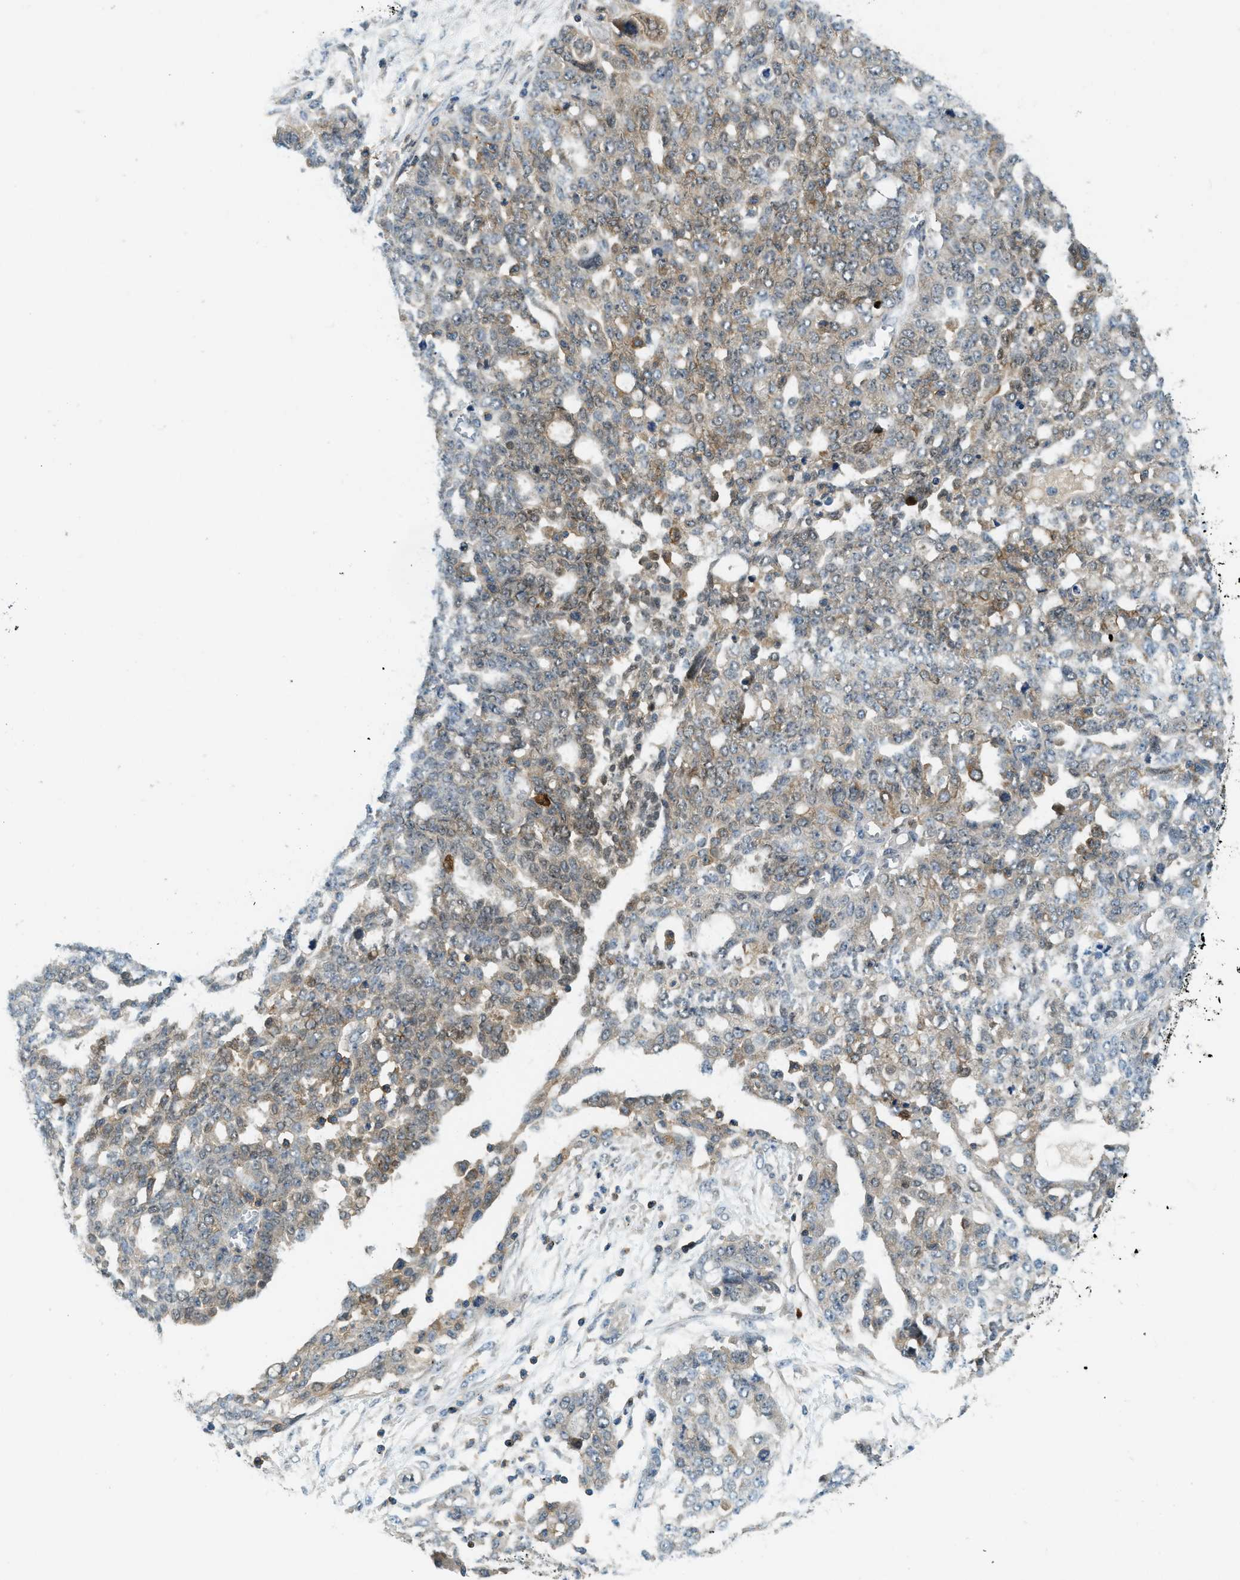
{"staining": {"intensity": "moderate", "quantity": ">75%", "location": "cytoplasmic/membranous,nuclear"}, "tissue": "ovarian cancer", "cell_type": "Tumor cells", "image_type": "cancer", "snomed": [{"axis": "morphology", "description": "Cystadenocarcinoma, serous, NOS"}, {"axis": "topography", "description": "Soft tissue"}, {"axis": "topography", "description": "Ovary"}], "caption": "This is an image of IHC staining of serous cystadenocarcinoma (ovarian), which shows moderate staining in the cytoplasmic/membranous and nuclear of tumor cells.", "gene": "GMPPB", "patient": {"sex": "female", "age": 57}}